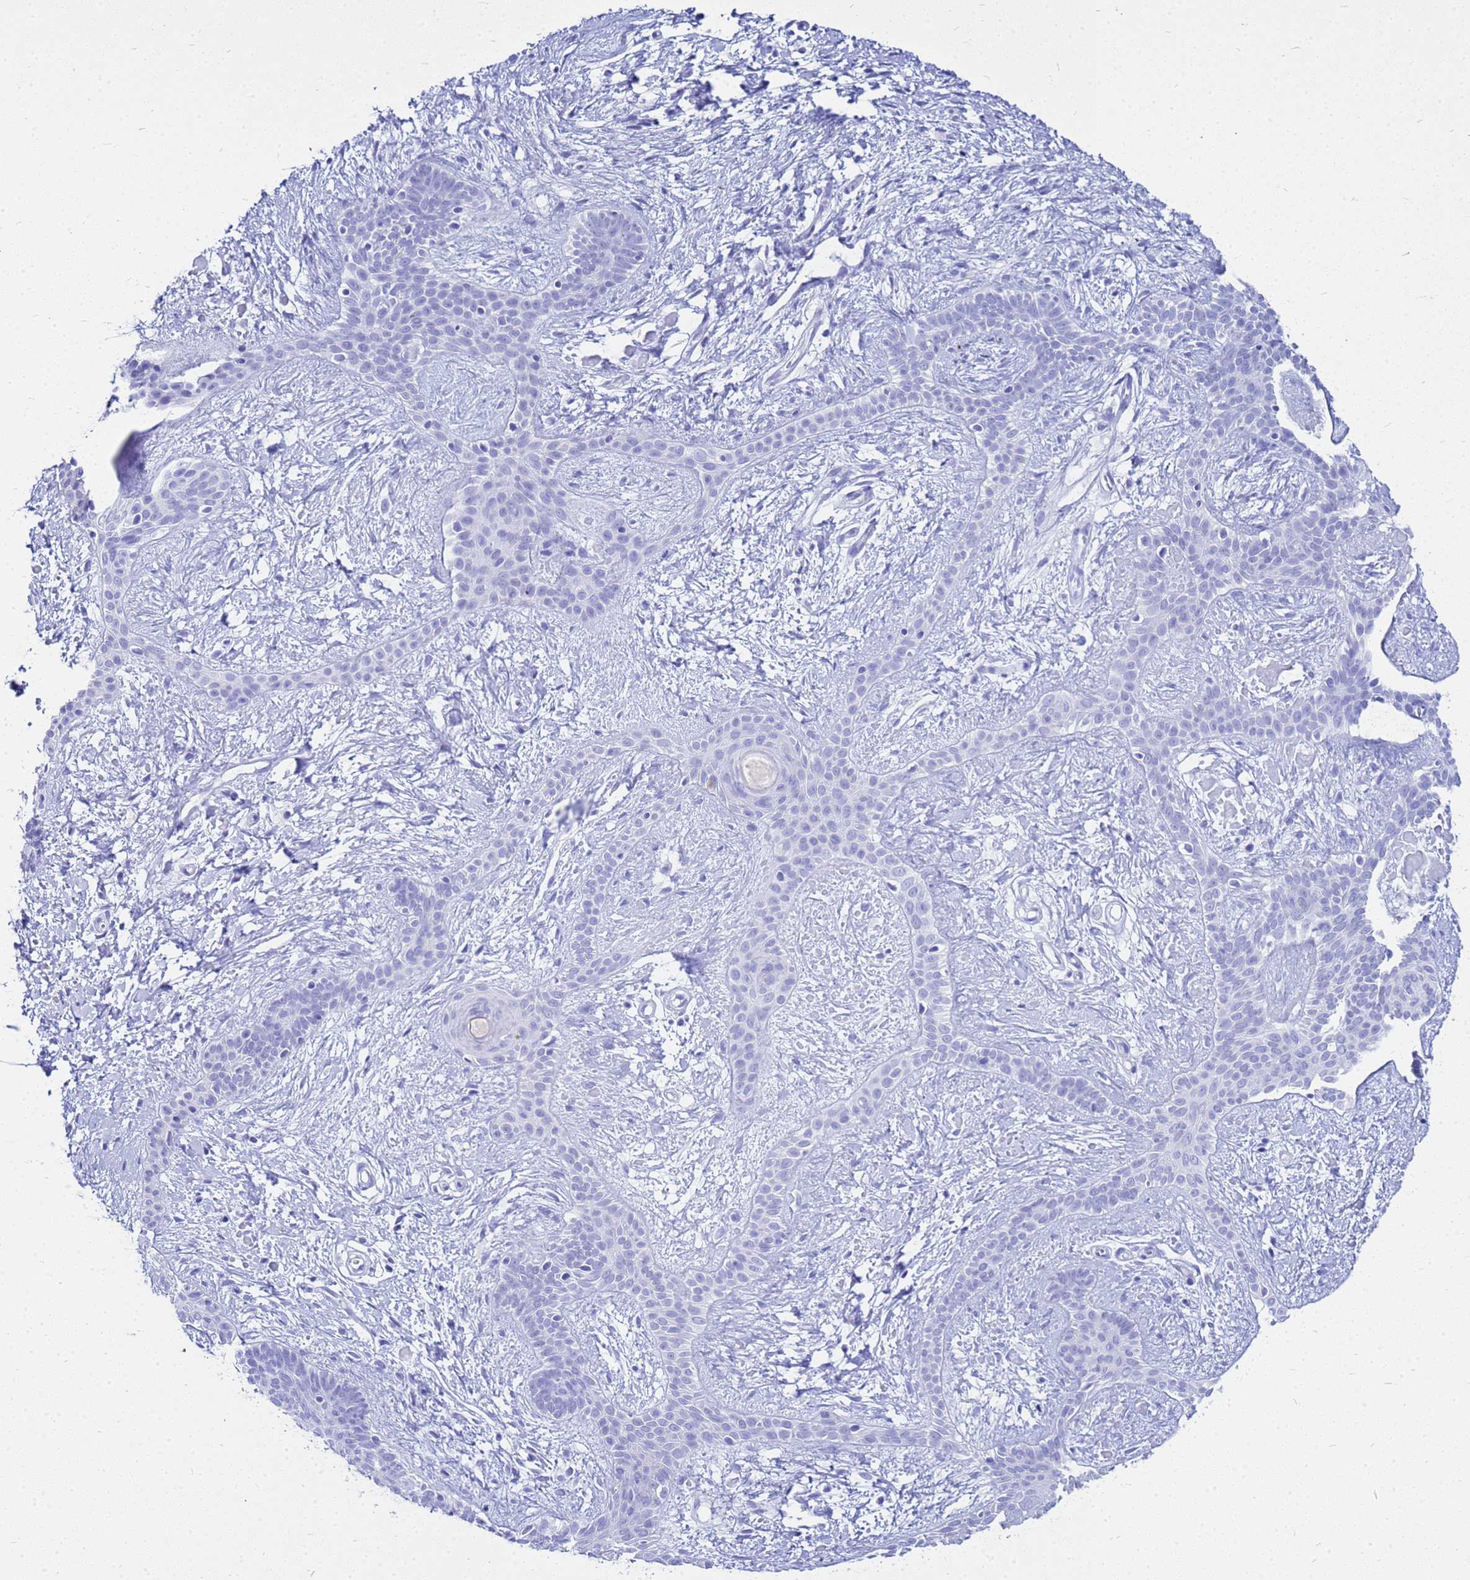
{"staining": {"intensity": "negative", "quantity": "none", "location": "none"}, "tissue": "skin cancer", "cell_type": "Tumor cells", "image_type": "cancer", "snomed": [{"axis": "morphology", "description": "Basal cell carcinoma"}, {"axis": "topography", "description": "Skin"}], "caption": "Human basal cell carcinoma (skin) stained for a protein using immunohistochemistry (IHC) exhibits no staining in tumor cells.", "gene": "CKB", "patient": {"sex": "male", "age": 78}}